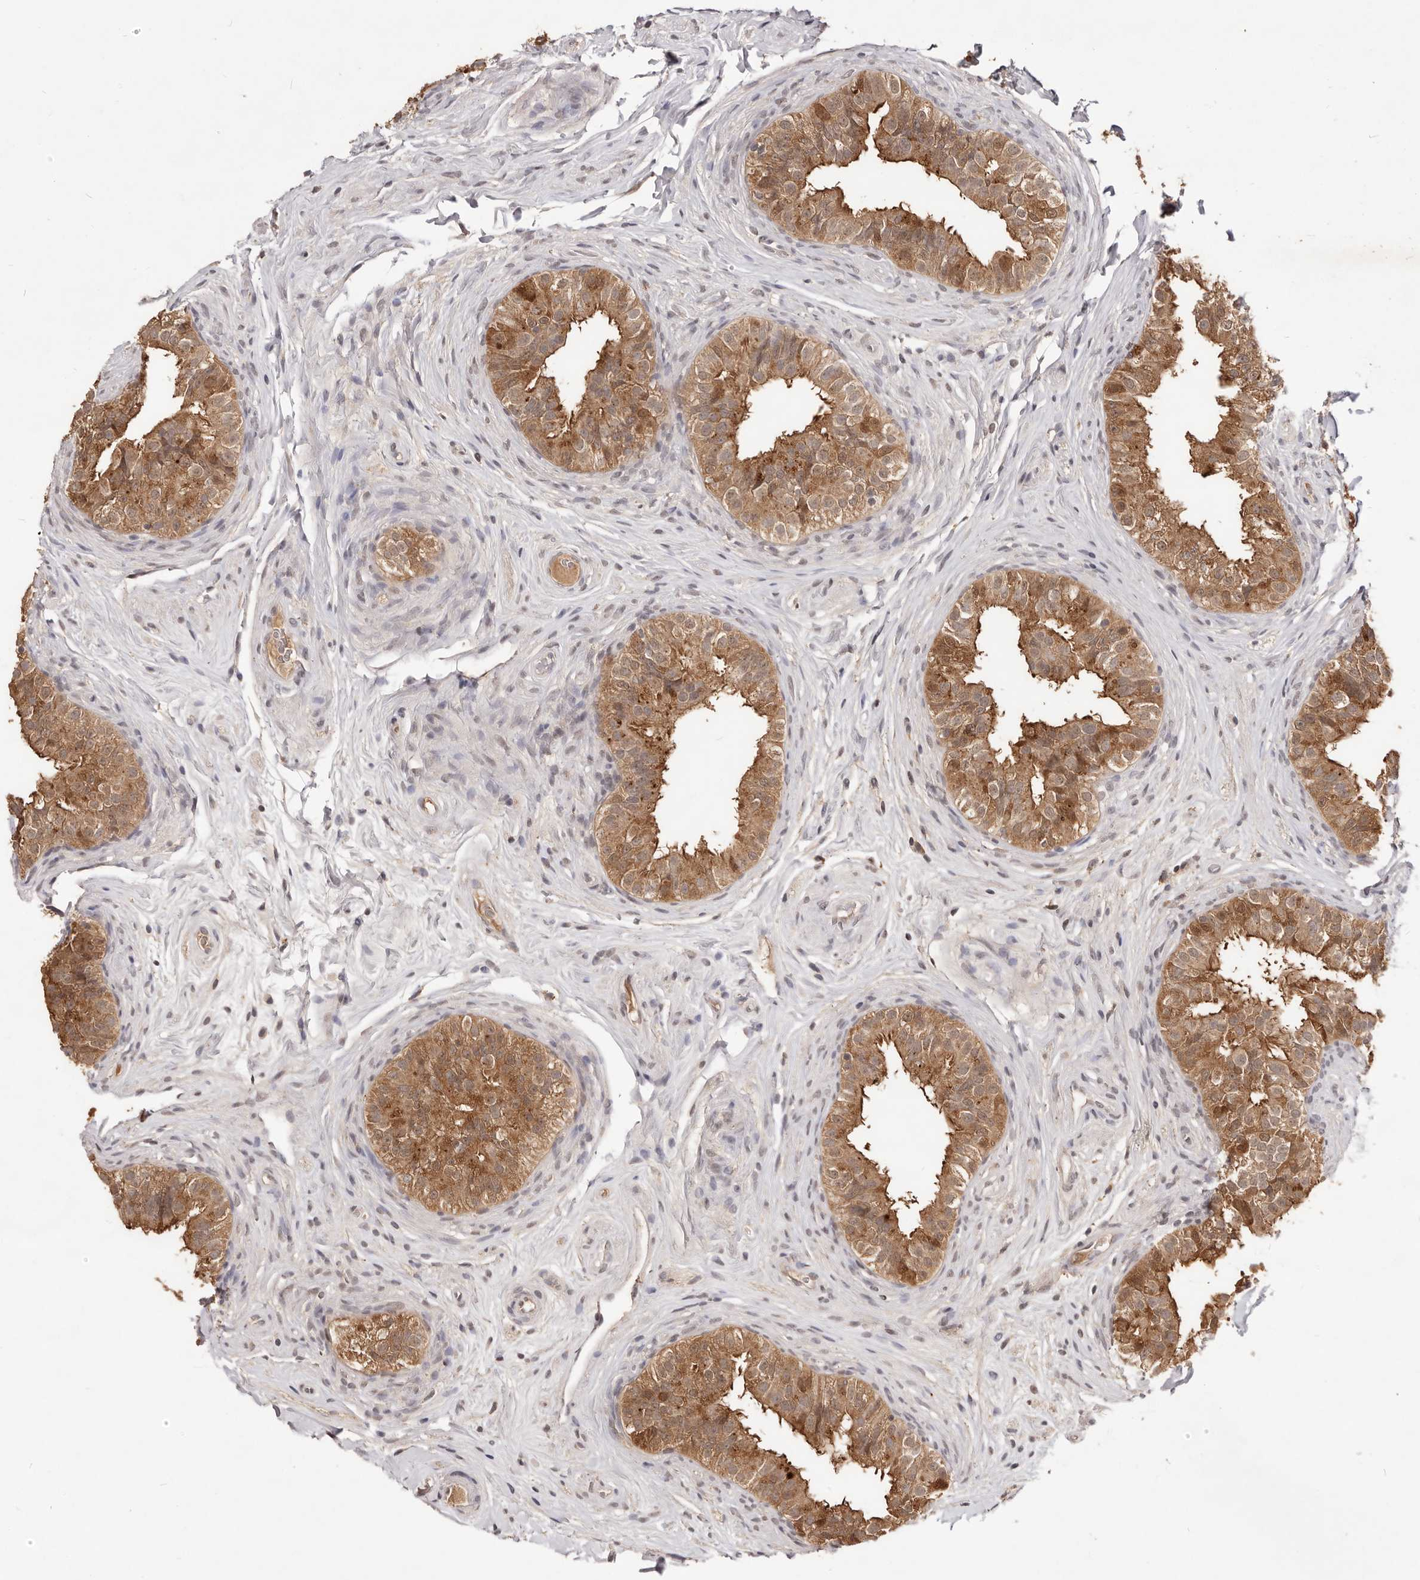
{"staining": {"intensity": "moderate", "quantity": ">75%", "location": "cytoplasmic/membranous"}, "tissue": "epididymis", "cell_type": "Glandular cells", "image_type": "normal", "snomed": [{"axis": "morphology", "description": "Normal tissue, NOS"}, {"axis": "topography", "description": "Epididymis"}], "caption": "Benign epididymis was stained to show a protein in brown. There is medium levels of moderate cytoplasmic/membranous staining in approximately >75% of glandular cells. (DAB IHC with brightfield microscopy, high magnification).", "gene": "TSPAN13", "patient": {"sex": "male", "age": 49}}